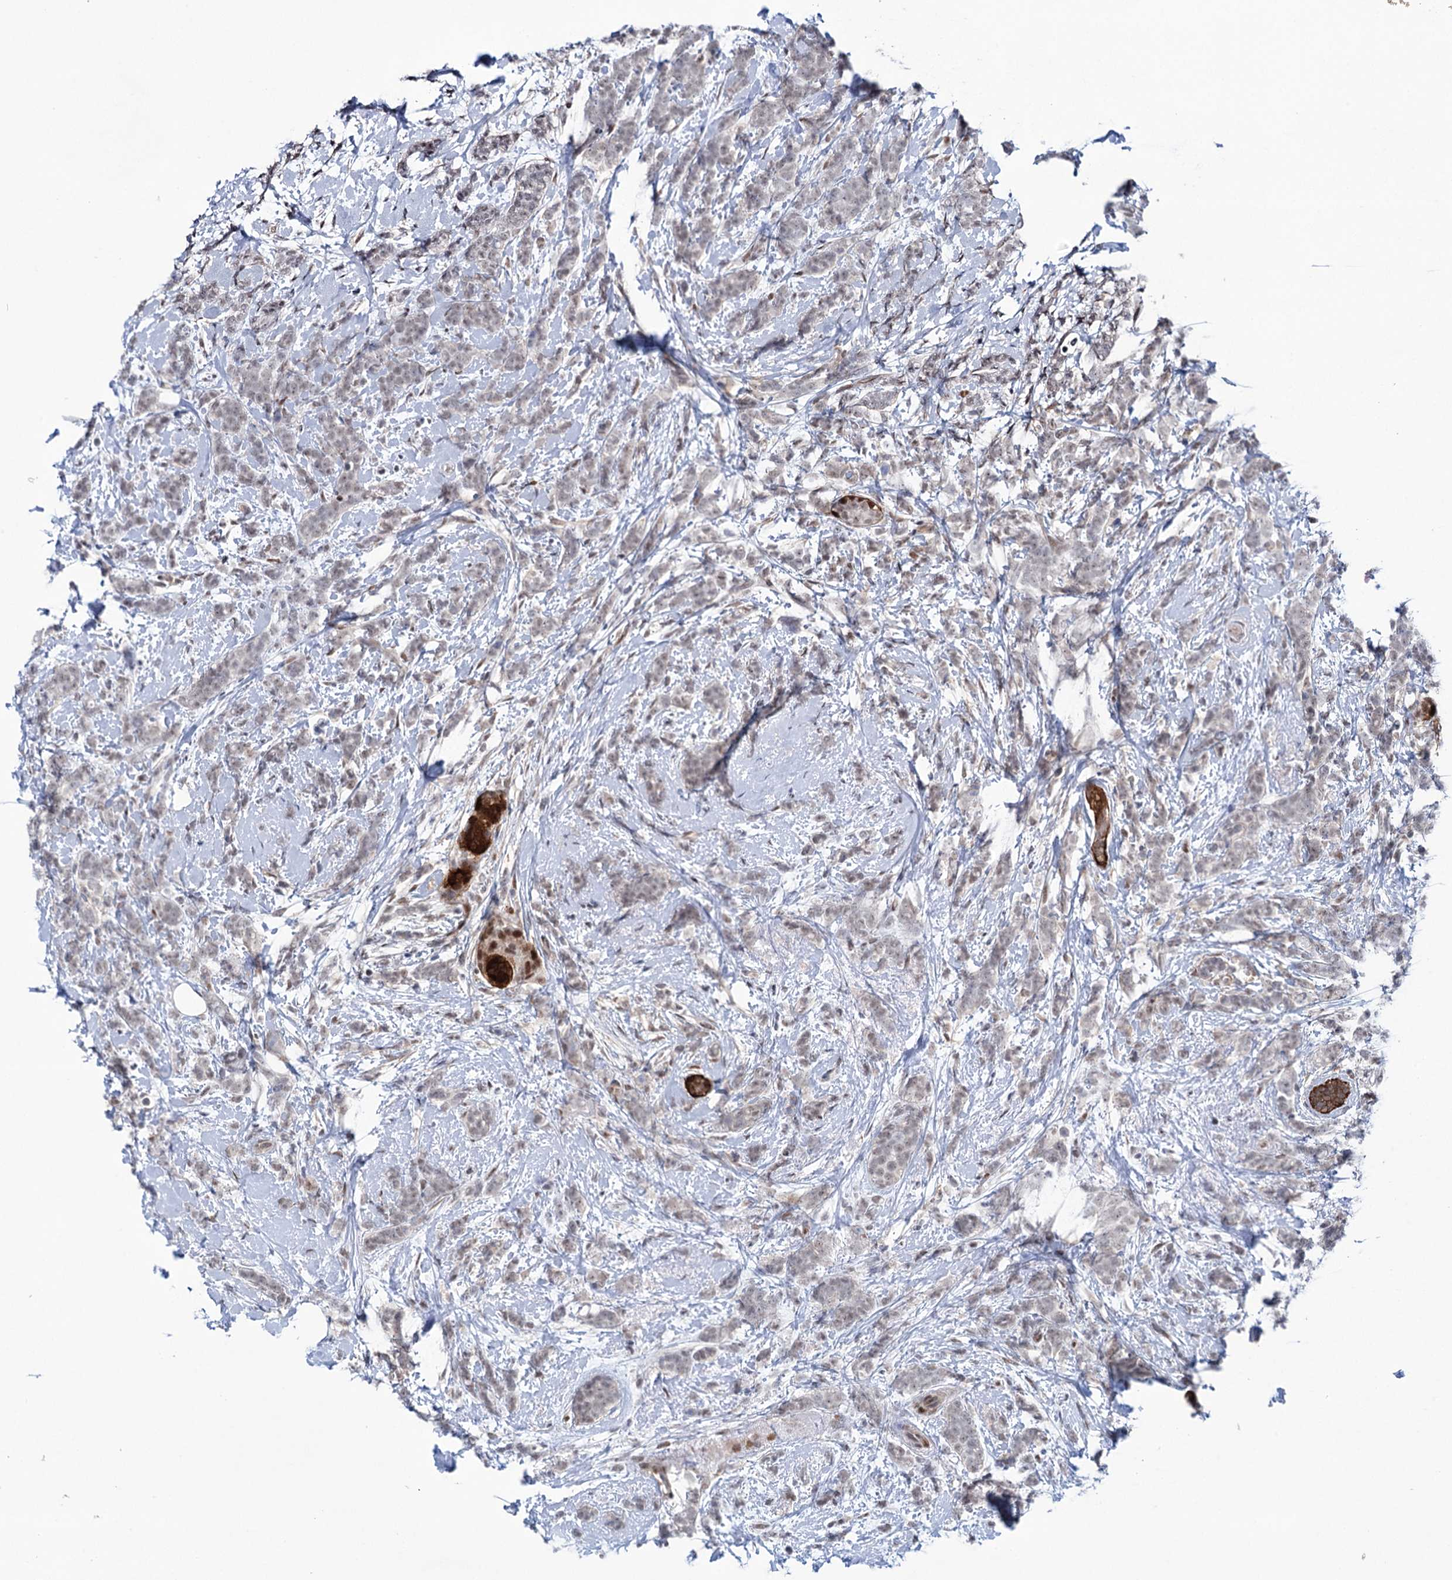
{"staining": {"intensity": "weak", "quantity": "<25%", "location": "nuclear"}, "tissue": "breast cancer", "cell_type": "Tumor cells", "image_type": "cancer", "snomed": [{"axis": "morphology", "description": "Lobular carcinoma"}, {"axis": "topography", "description": "Breast"}], "caption": "A high-resolution photomicrograph shows immunohistochemistry (IHC) staining of lobular carcinoma (breast), which demonstrates no significant expression in tumor cells.", "gene": "FAM53A", "patient": {"sex": "female", "age": 58}}